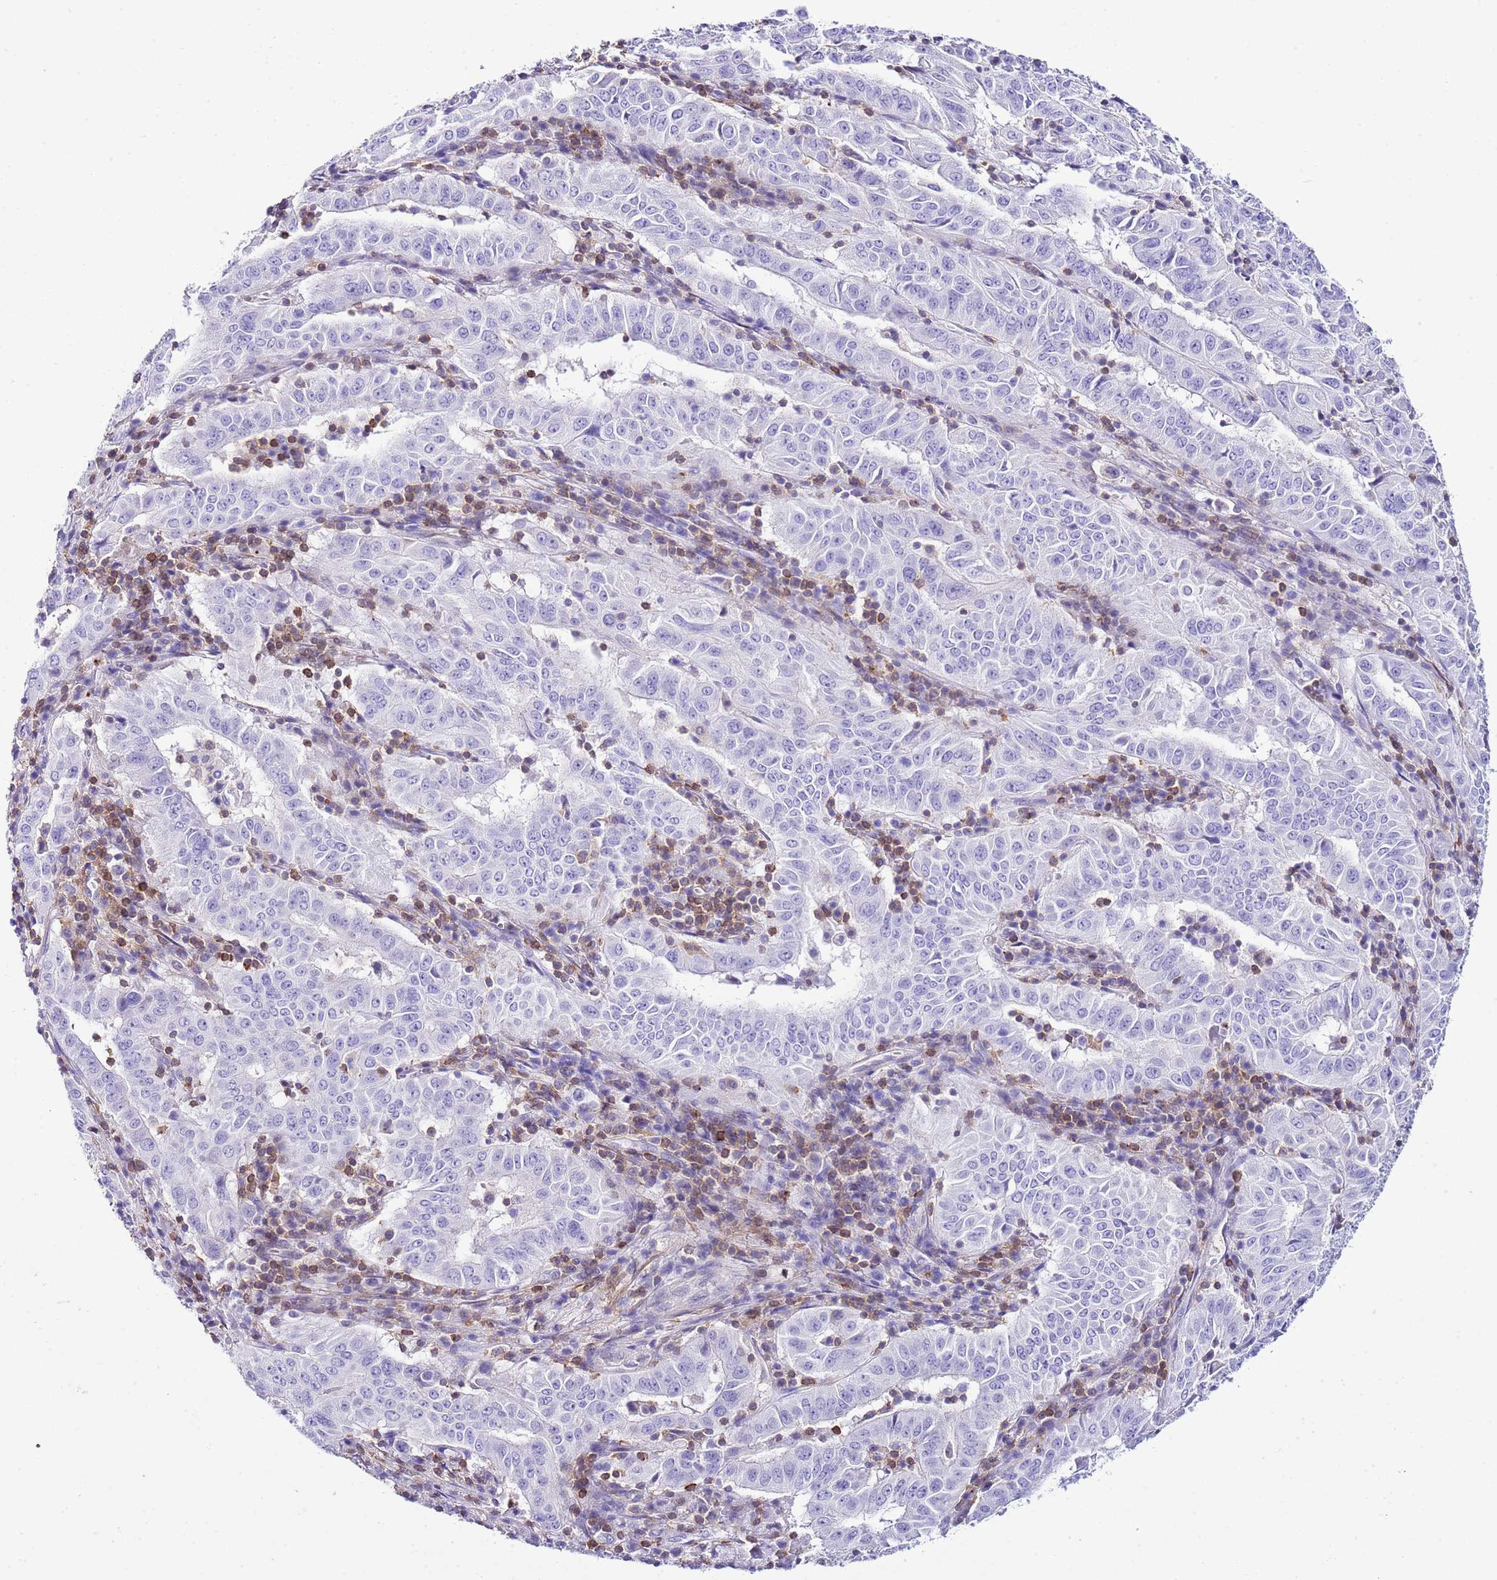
{"staining": {"intensity": "negative", "quantity": "none", "location": "none"}, "tissue": "pancreatic cancer", "cell_type": "Tumor cells", "image_type": "cancer", "snomed": [{"axis": "morphology", "description": "Adenocarcinoma, NOS"}, {"axis": "topography", "description": "Pancreas"}], "caption": "Tumor cells are negative for protein expression in human pancreatic cancer (adenocarcinoma).", "gene": "CNN2", "patient": {"sex": "male", "age": 63}}